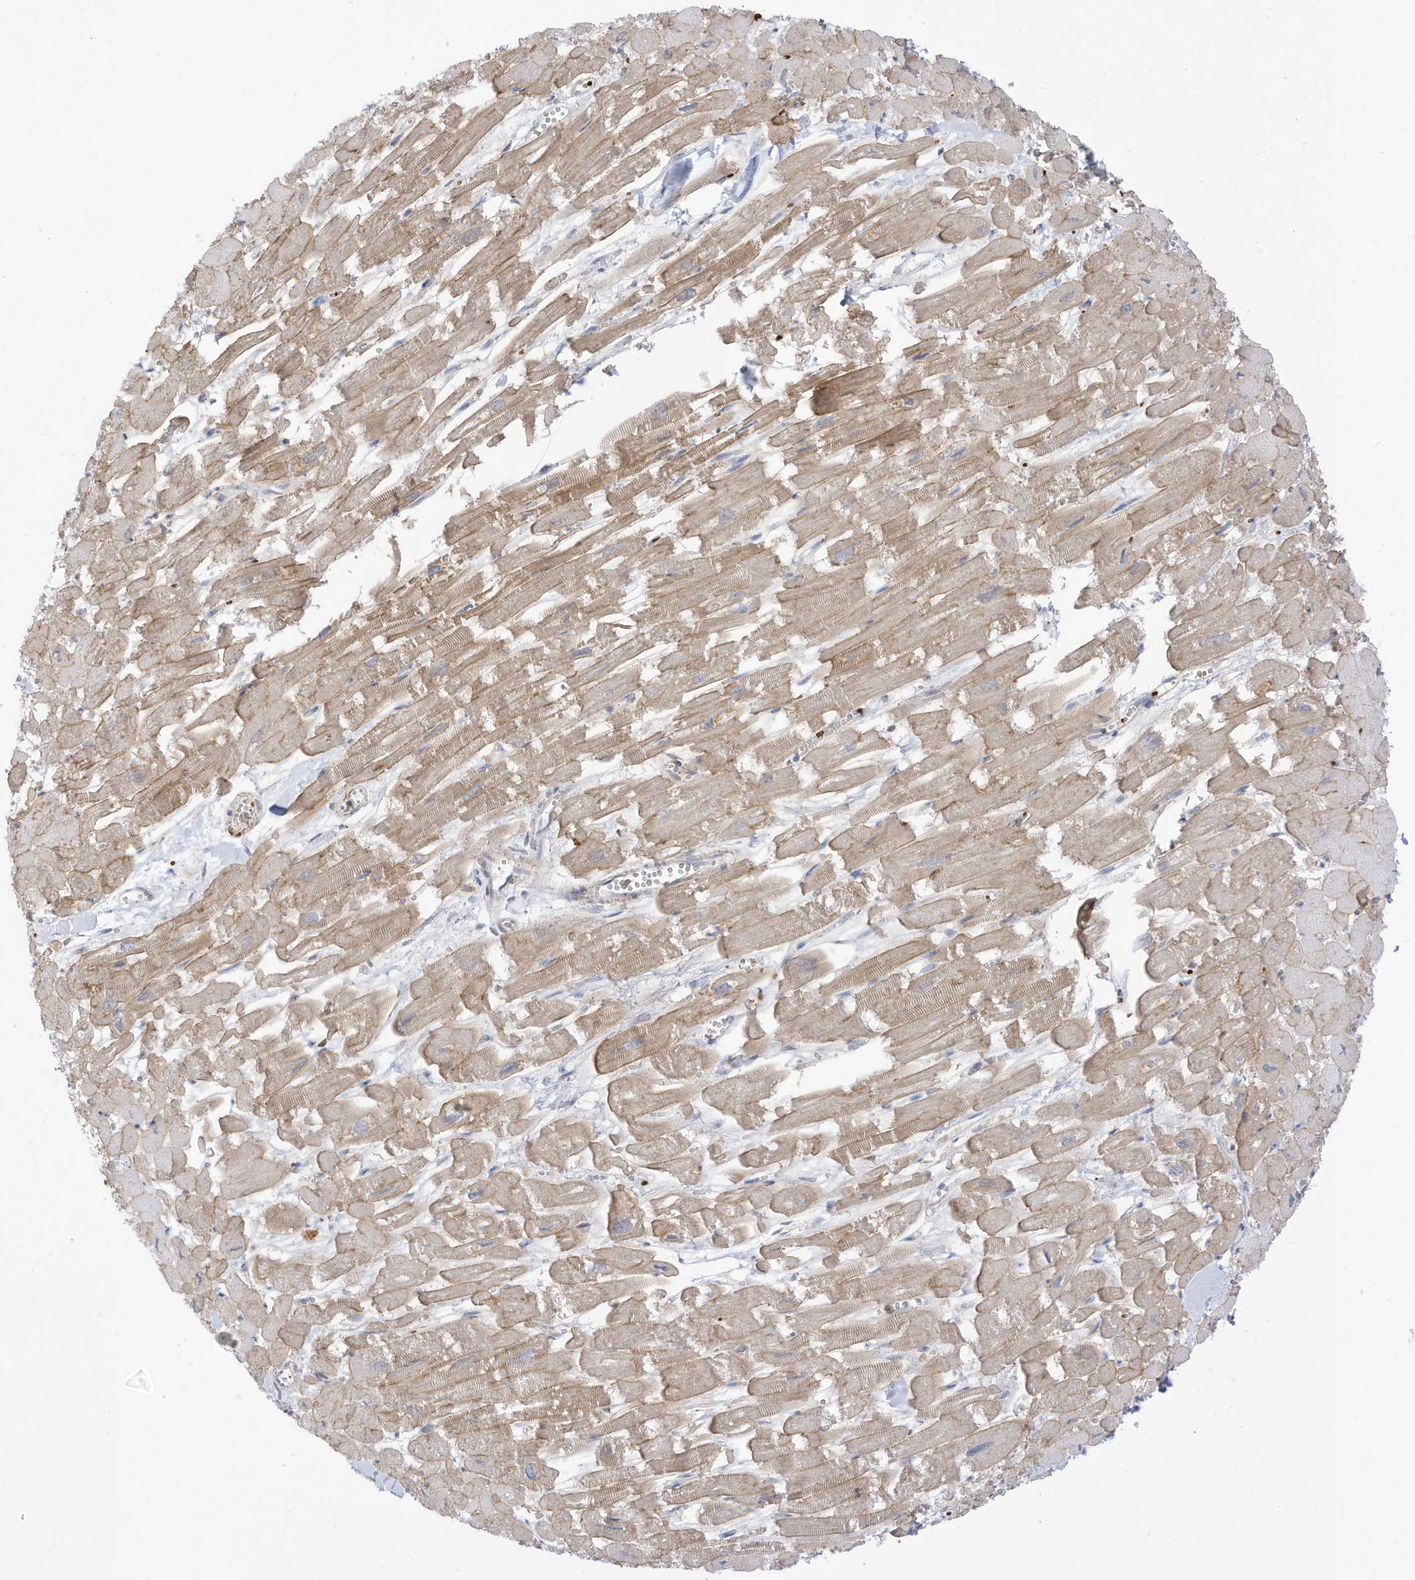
{"staining": {"intensity": "moderate", "quantity": ">75%", "location": "cytoplasmic/membranous"}, "tissue": "heart muscle", "cell_type": "Cardiomyocytes", "image_type": "normal", "snomed": [{"axis": "morphology", "description": "Normal tissue, NOS"}, {"axis": "topography", "description": "Heart"}], "caption": "Immunohistochemical staining of normal human heart muscle shows >75% levels of moderate cytoplasmic/membranous protein expression in about >75% of cardiomyocytes.", "gene": "NPPC", "patient": {"sex": "male", "age": 54}}